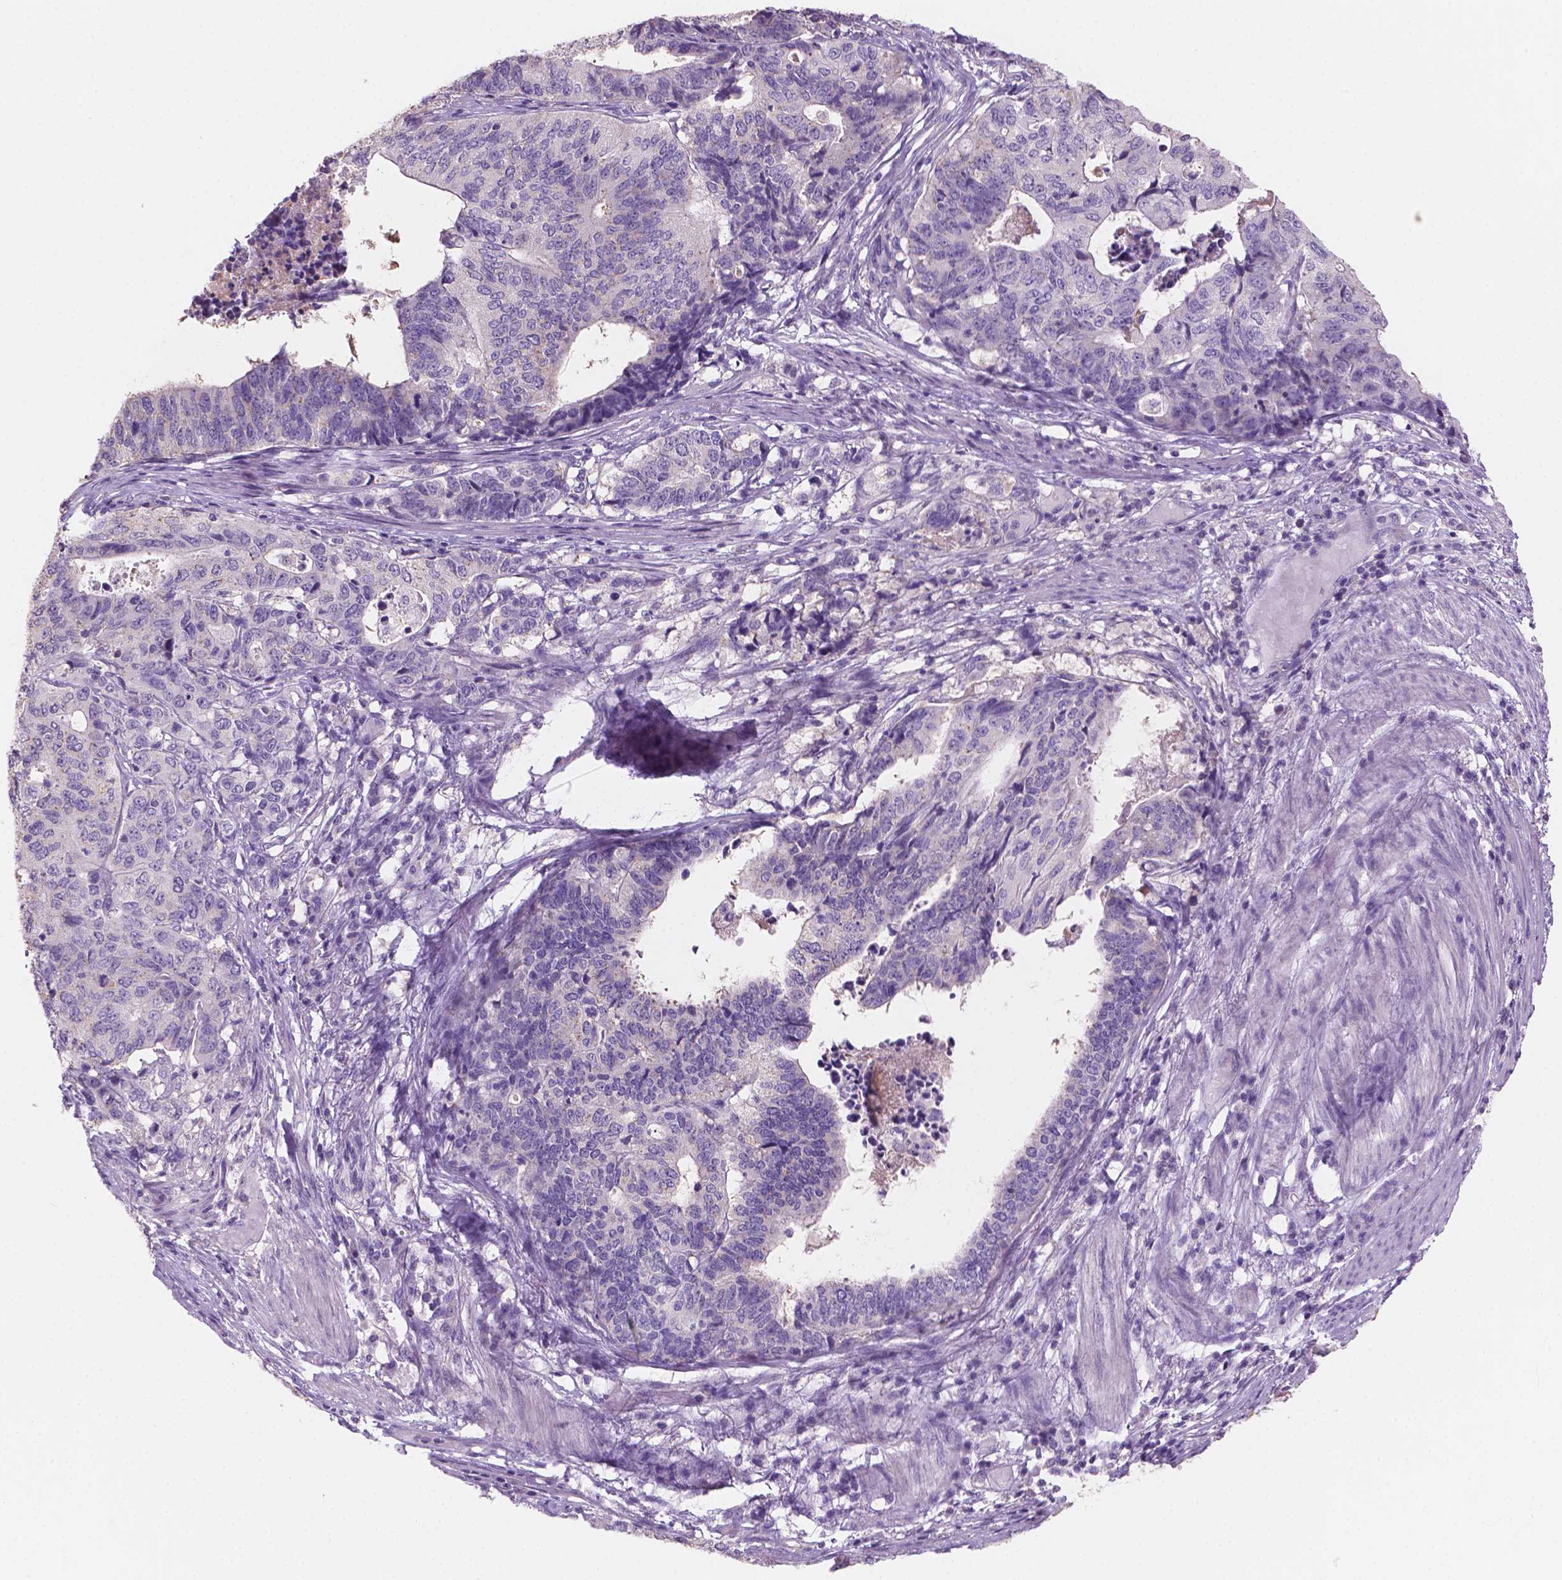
{"staining": {"intensity": "negative", "quantity": "none", "location": "none"}, "tissue": "stomach cancer", "cell_type": "Tumor cells", "image_type": "cancer", "snomed": [{"axis": "morphology", "description": "Adenocarcinoma, NOS"}, {"axis": "topography", "description": "Stomach, upper"}], "caption": "High magnification brightfield microscopy of stomach cancer stained with DAB (3,3'-diaminobenzidine) (brown) and counterstained with hematoxylin (blue): tumor cells show no significant positivity.", "gene": "SBSN", "patient": {"sex": "female", "age": 67}}